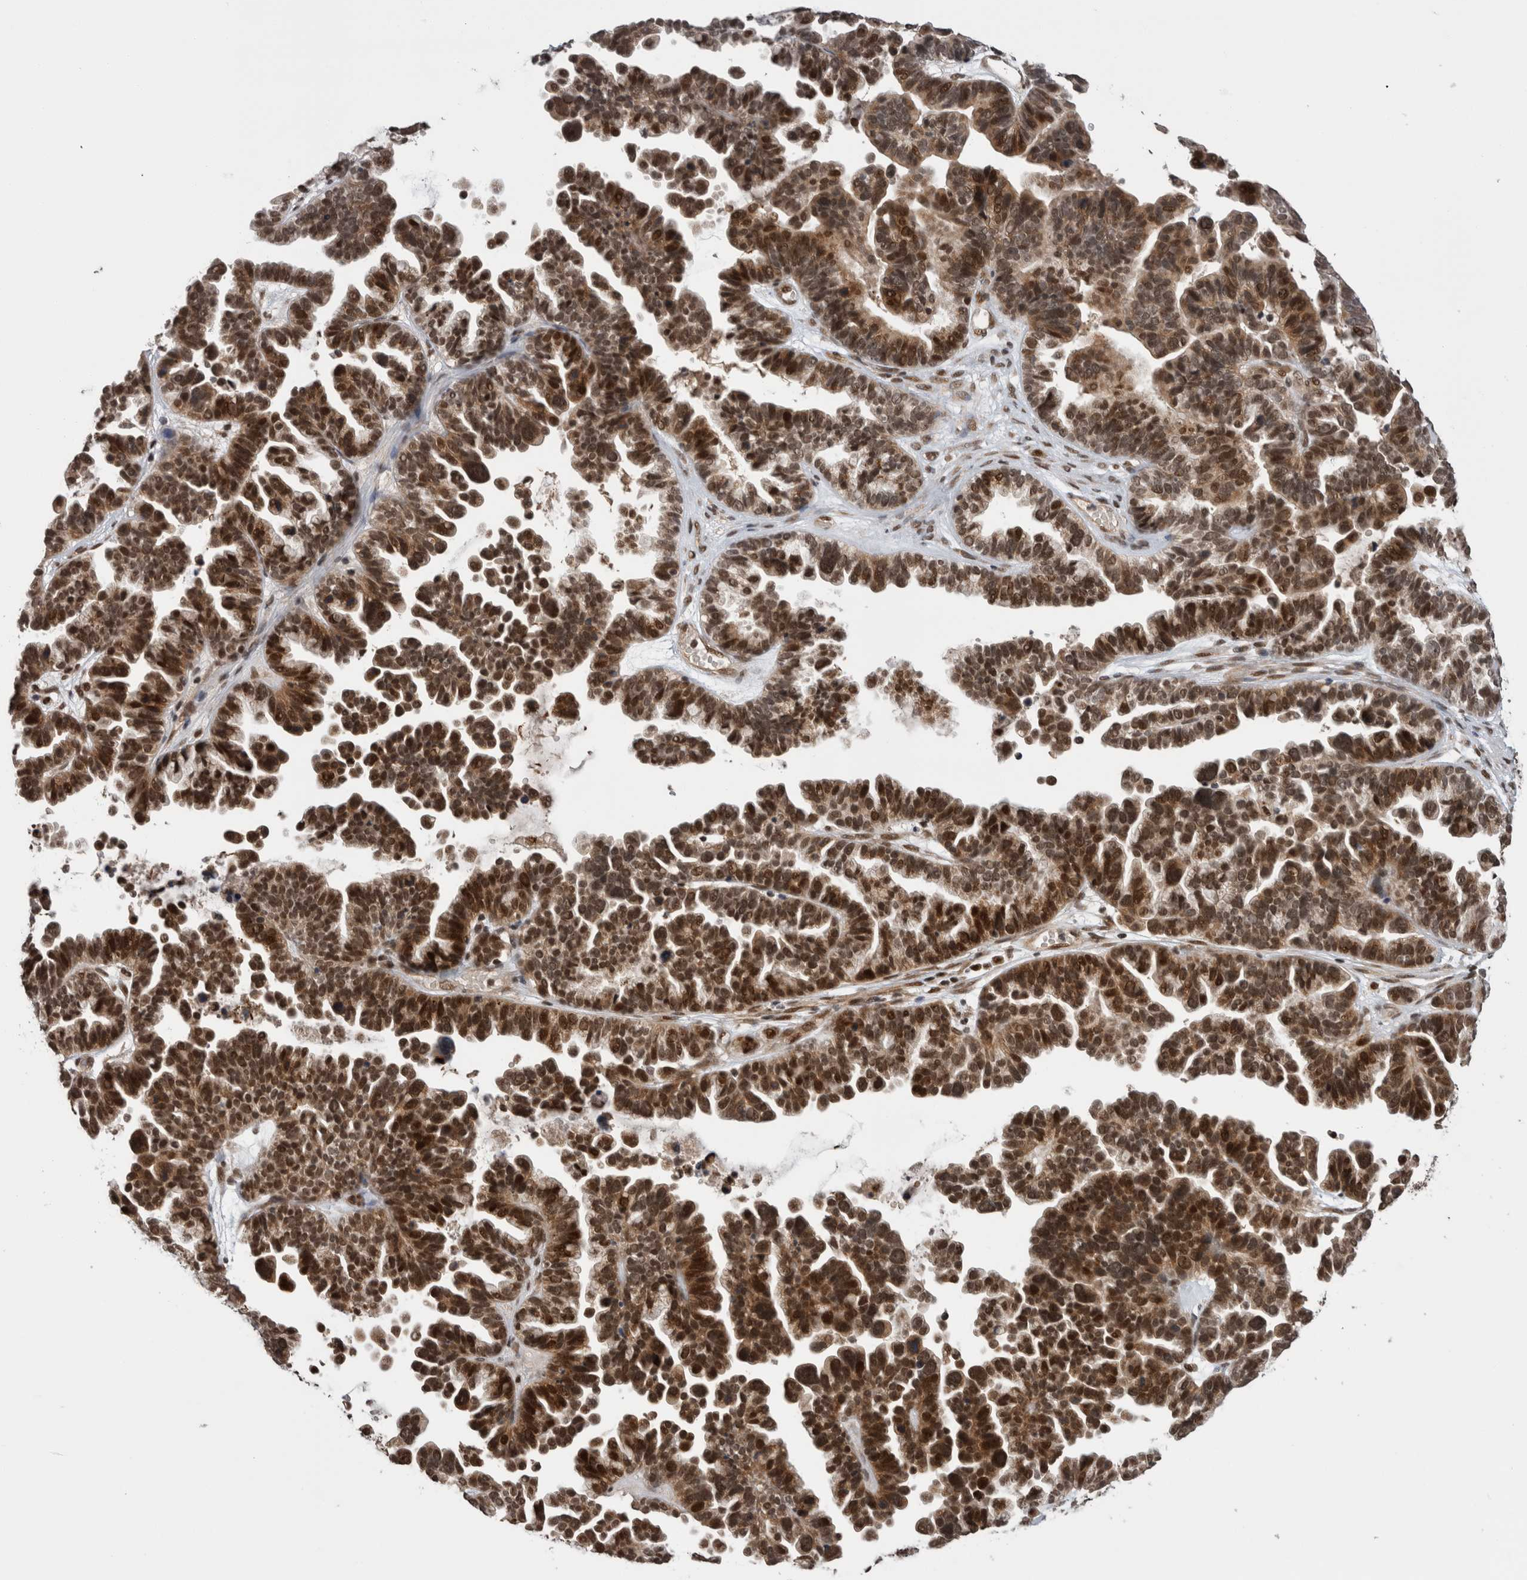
{"staining": {"intensity": "strong", "quantity": ">75%", "location": "nuclear"}, "tissue": "ovarian cancer", "cell_type": "Tumor cells", "image_type": "cancer", "snomed": [{"axis": "morphology", "description": "Cystadenocarcinoma, serous, NOS"}, {"axis": "topography", "description": "Ovary"}], "caption": "DAB immunohistochemical staining of human ovarian cancer (serous cystadenocarcinoma) shows strong nuclear protein positivity in about >75% of tumor cells.", "gene": "CPSF2", "patient": {"sex": "female", "age": 56}}